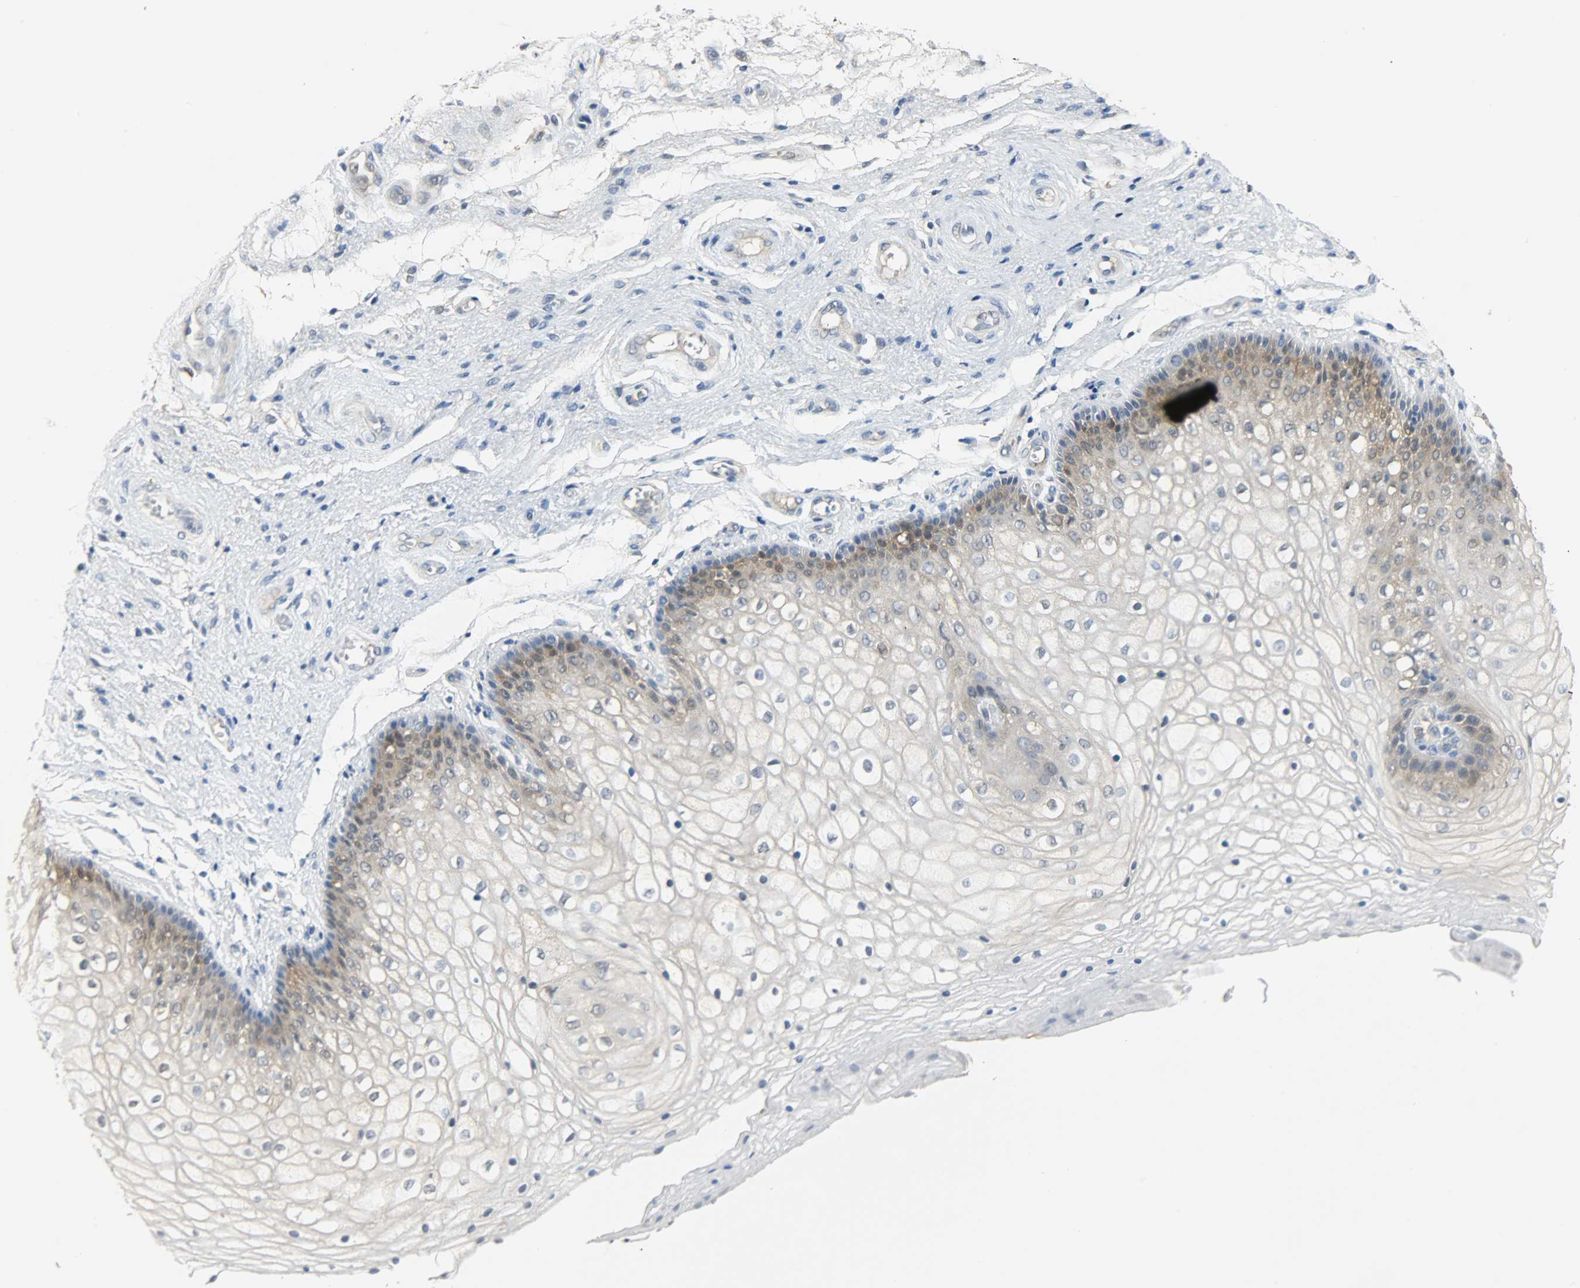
{"staining": {"intensity": "moderate", "quantity": "<25%", "location": "cytoplasmic/membranous,nuclear"}, "tissue": "vagina", "cell_type": "Squamous epithelial cells", "image_type": "normal", "snomed": [{"axis": "morphology", "description": "Normal tissue, NOS"}, {"axis": "topography", "description": "Vagina"}], "caption": "An IHC image of normal tissue is shown. Protein staining in brown shows moderate cytoplasmic/membranous,nuclear positivity in vagina within squamous epithelial cells.", "gene": "EIF4EBP1", "patient": {"sex": "female", "age": 34}}